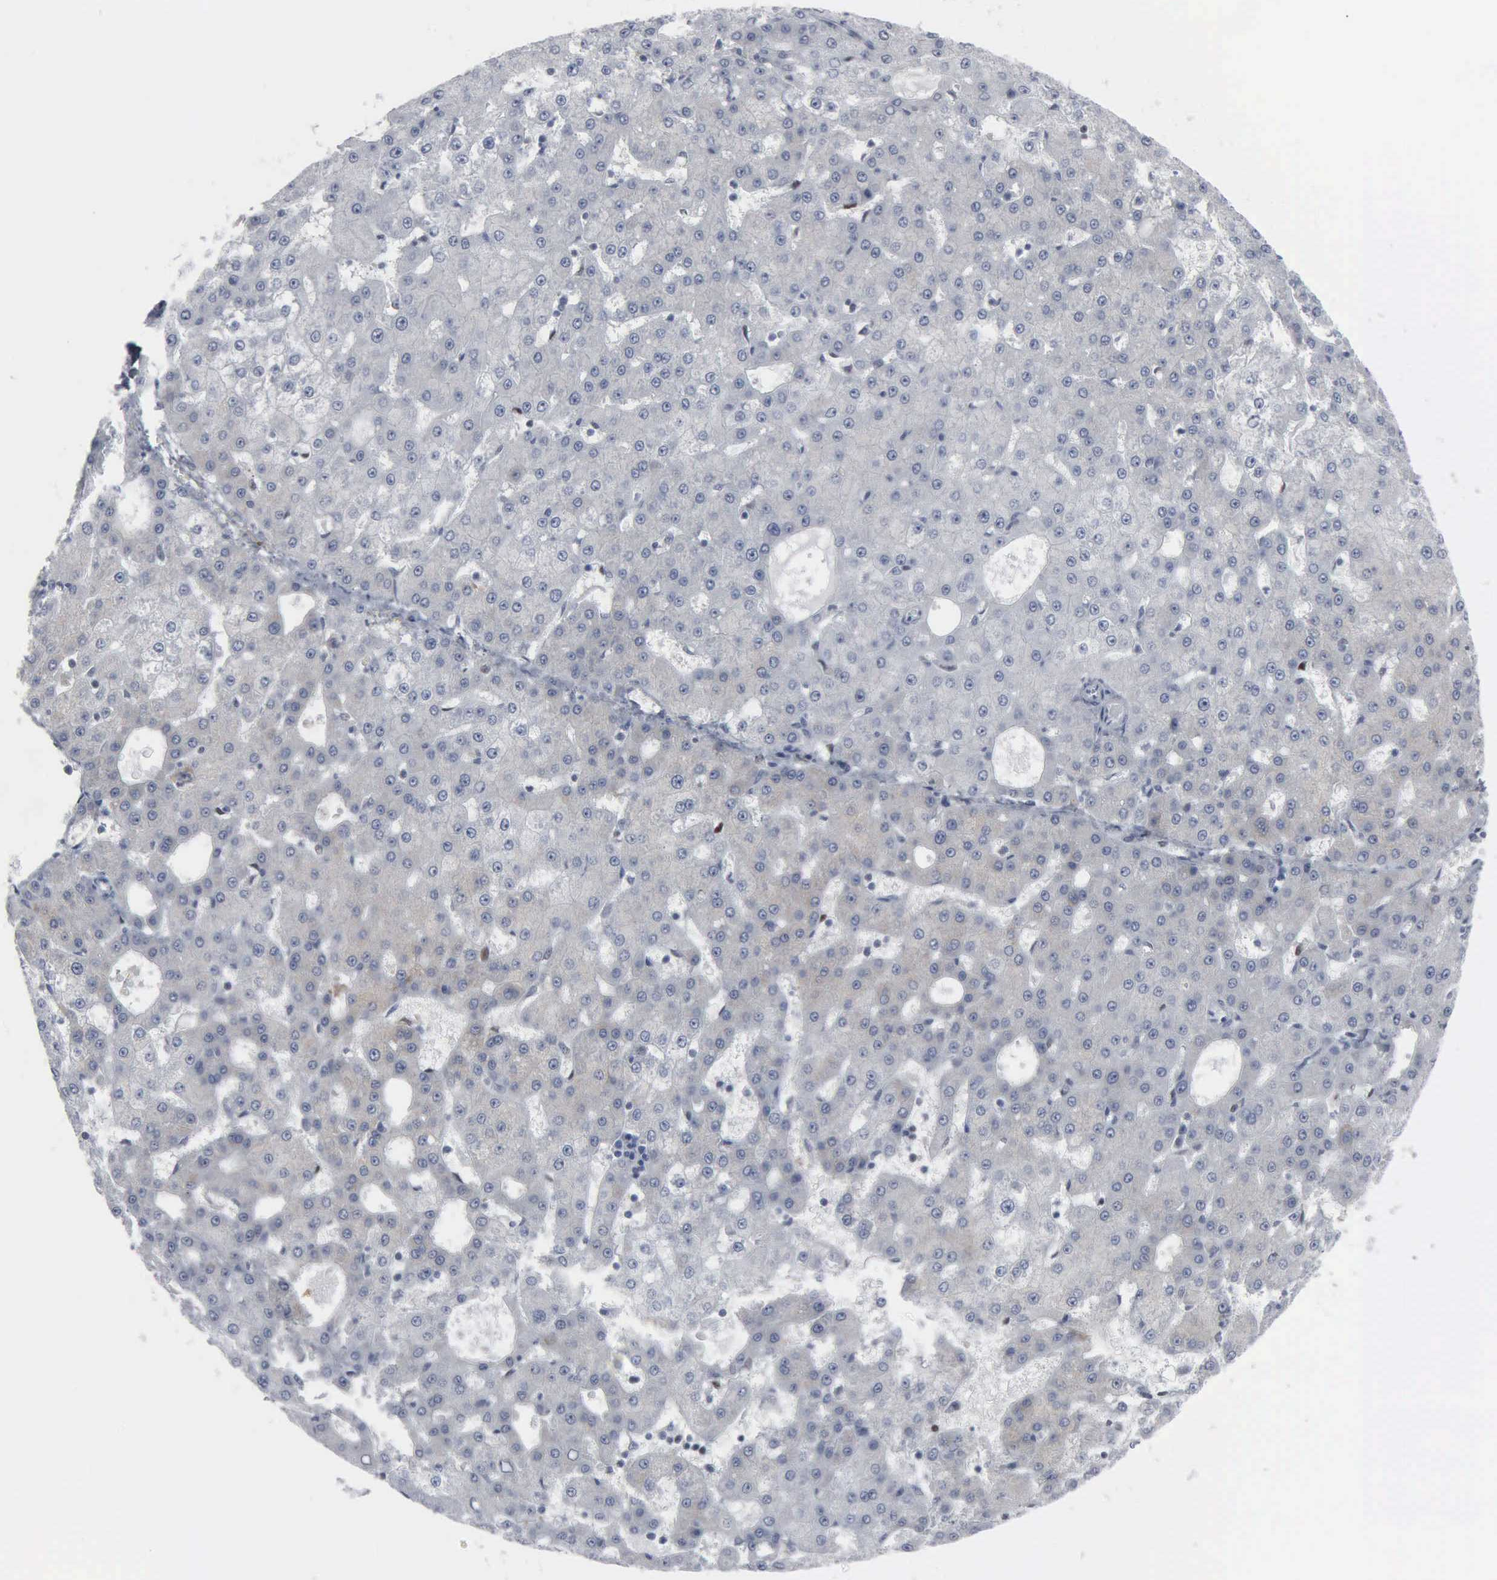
{"staining": {"intensity": "negative", "quantity": "none", "location": "none"}, "tissue": "liver cancer", "cell_type": "Tumor cells", "image_type": "cancer", "snomed": [{"axis": "morphology", "description": "Carcinoma, Hepatocellular, NOS"}, {"axis": "topography", "description": "Liver"}], "caption": "An image of hepatocellular carcinoma (liver) stained for a protein exhibits no brown staining in tumor cells.", "gene": "CCND3", "patient": {"sex": "male", "age": 47}}